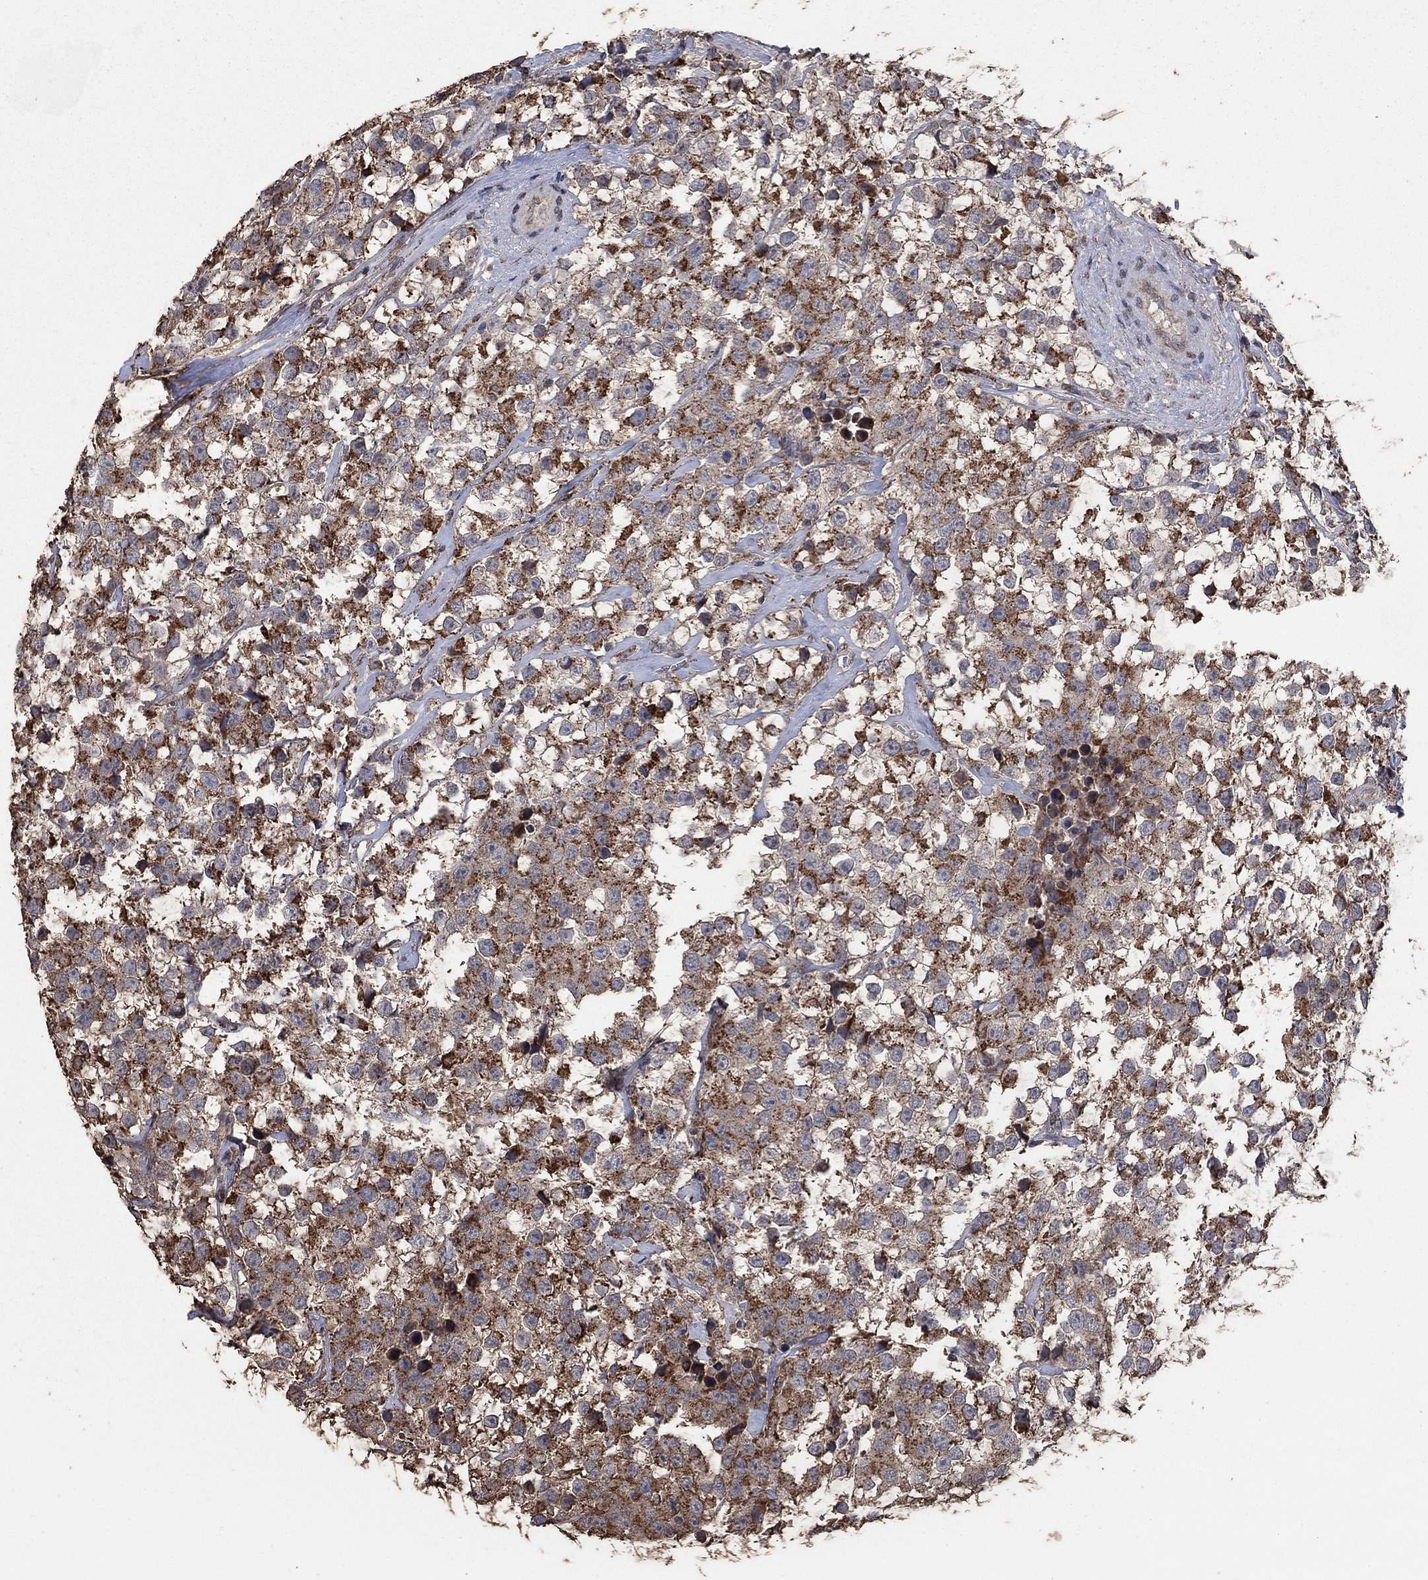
{"staining": {"intensity": "strong", "quantity": "25%-75%", "location": "cytoplasmic/membranous"}, "tissue": "testis cancer", "cell_type": "Tumor cells", "image_type": "cancer", "snomed": [{"axis": "morphology", "description": "Seminoma, NOS"}, {"axis": "topography", "description": "Testis"}], "caption": "The micrograph demonstrates a brown stain indicating the presence of a protein in the cytoplasmic/membranous of tumor cells in seminoma (testis).", "gene": "MRPS24", "patient": {"sex": "male", "age": 59}}